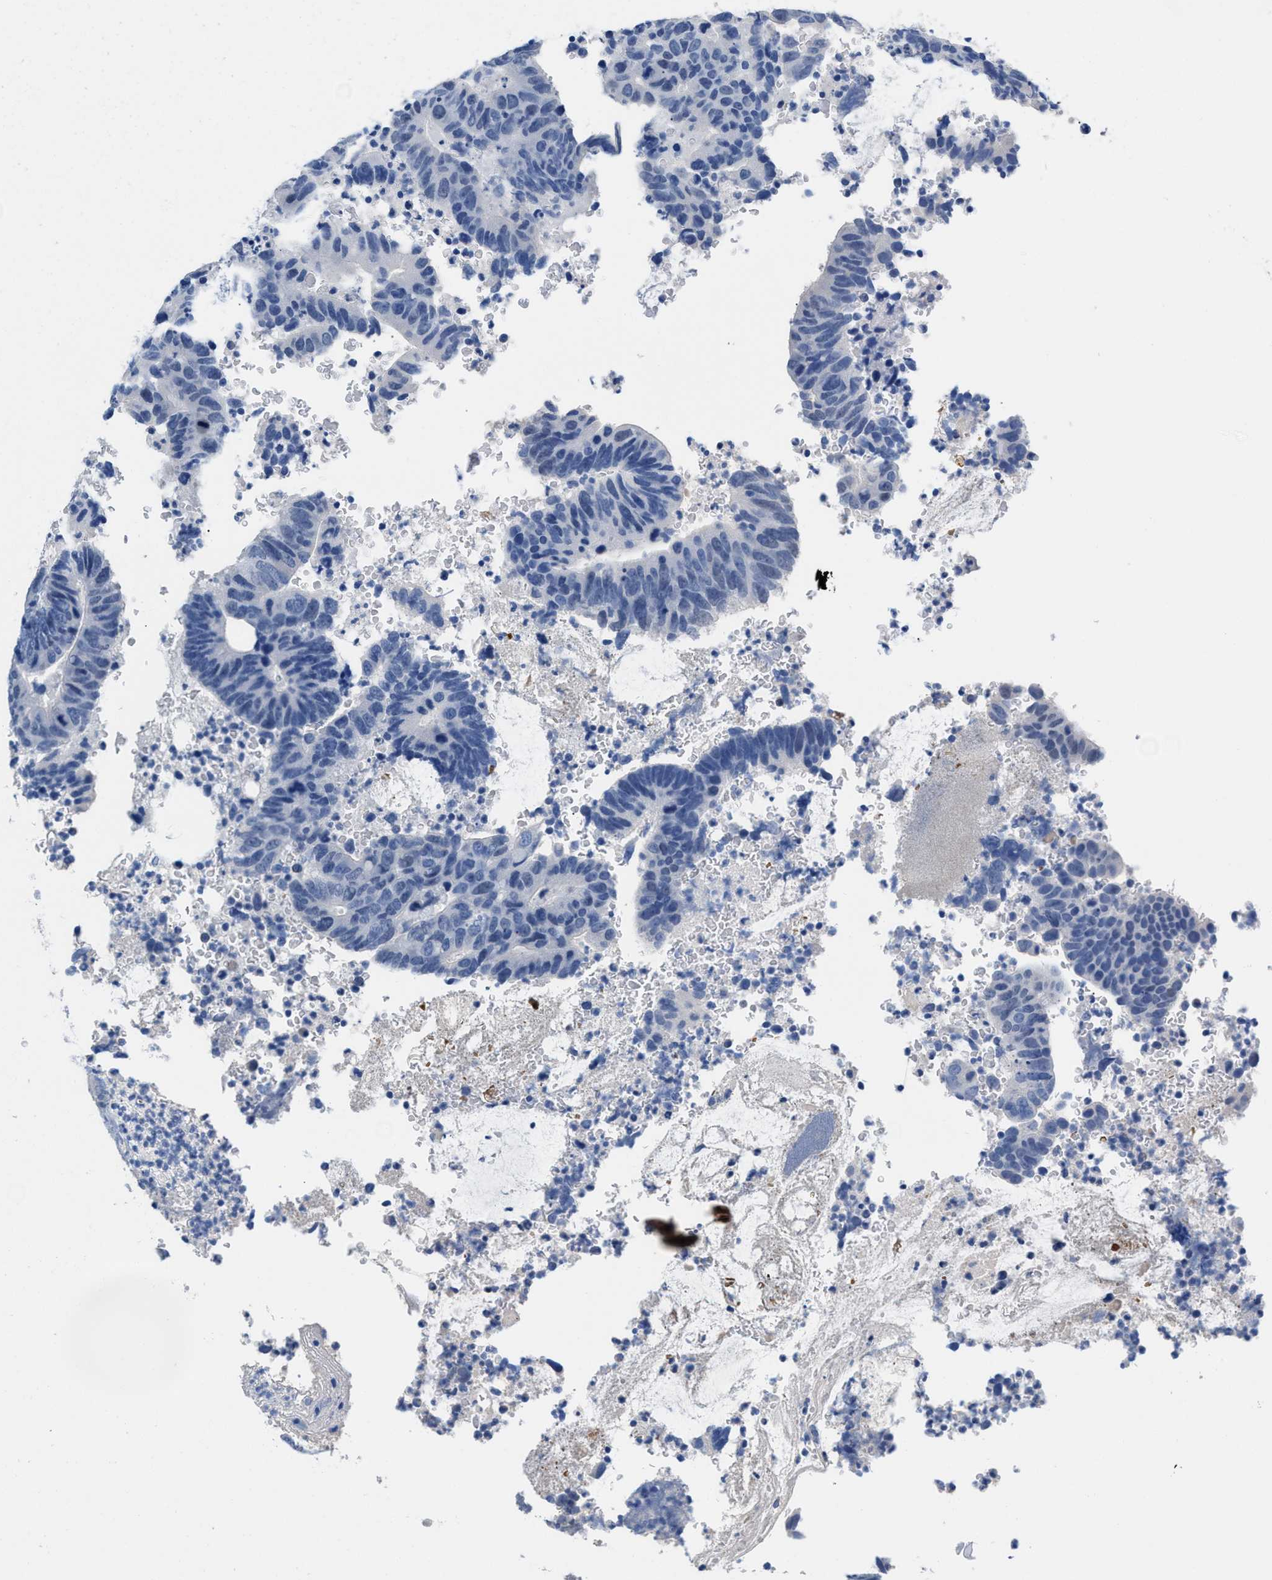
{"staining": {"intensity": "negative", "quantity": "none", "location": "none"}, "tissue": "colorectal cancer", "cell_type": "Tumor cells", "image_type": "cancer", "snomed": [{"axis": "morphology", "description": "Adenocarcinoma, NOS"}, {"axis": "topography", "description": "Colon"}], "caption": "DAB (3,3'-diaminobenzidine) immunohistochemical staining of adenocarcinoma (colorectal) displays no significant positivity in tumor cells.", "gene": "SLFN13", "patient": {"sex": "male", "age": 56}}